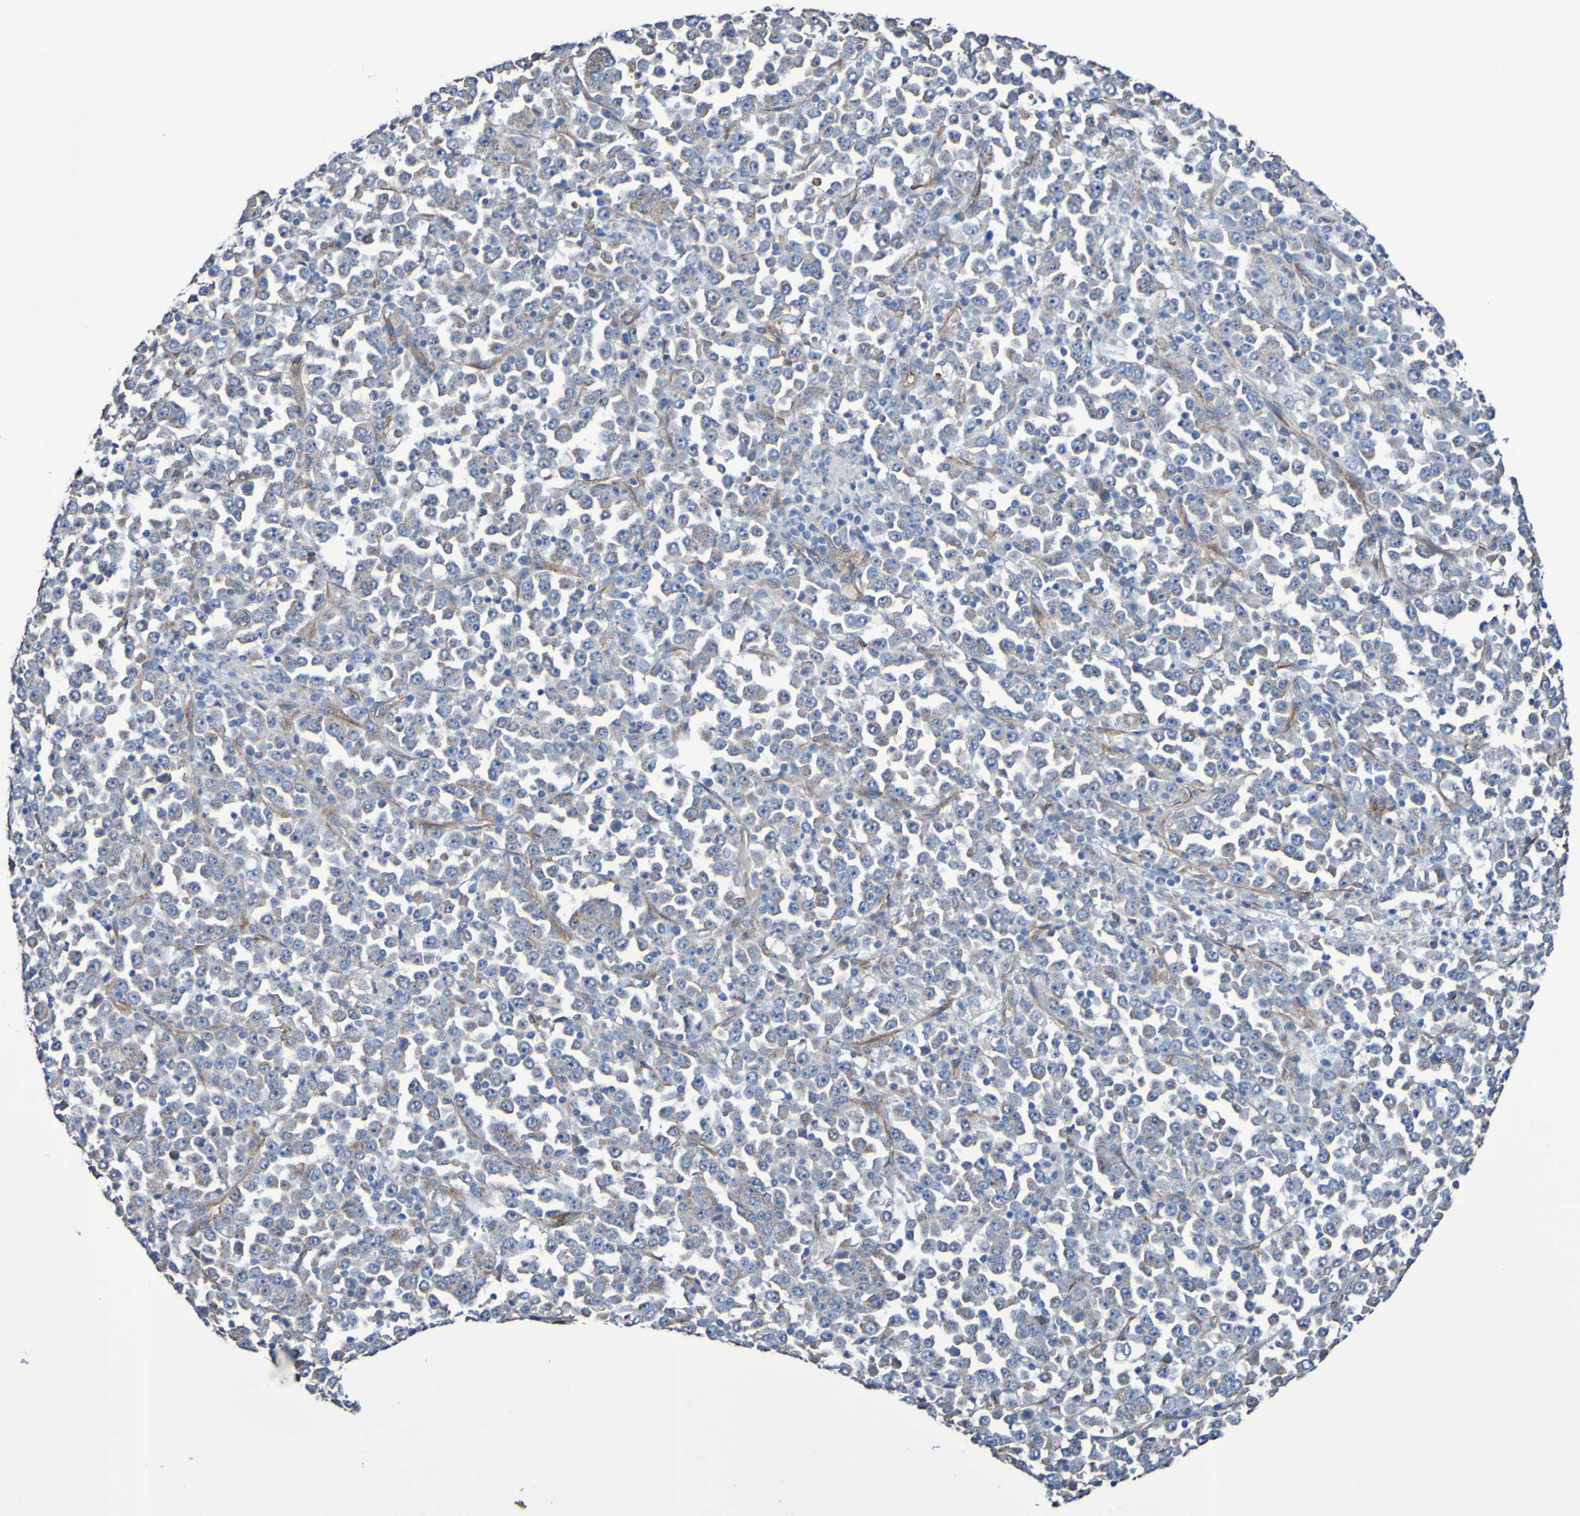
{"staining": {"intensity": "weak", "quantity": "<25%", "location": "cytoplasmic/membranous"}, "tissue": "stomach cancer", "cell_type": "Tumor cells", "image_type": "cancer", "snomed": [{"axis": "morphology", "description": "Normal tissue, NOS"}, {"axis": "morphology", "description": "Adenocarcinoma, NOS"}, {"axis": "topography", "description": "Stomach, upper"}, {"axis": "topography", "description": "Stomach"}], "caption": "Tumor cells show no significant protein positivity in stomach adenocarcinoma.", "gene": "ELMOD3", "patient": {"sex": "male", "age": 59}}